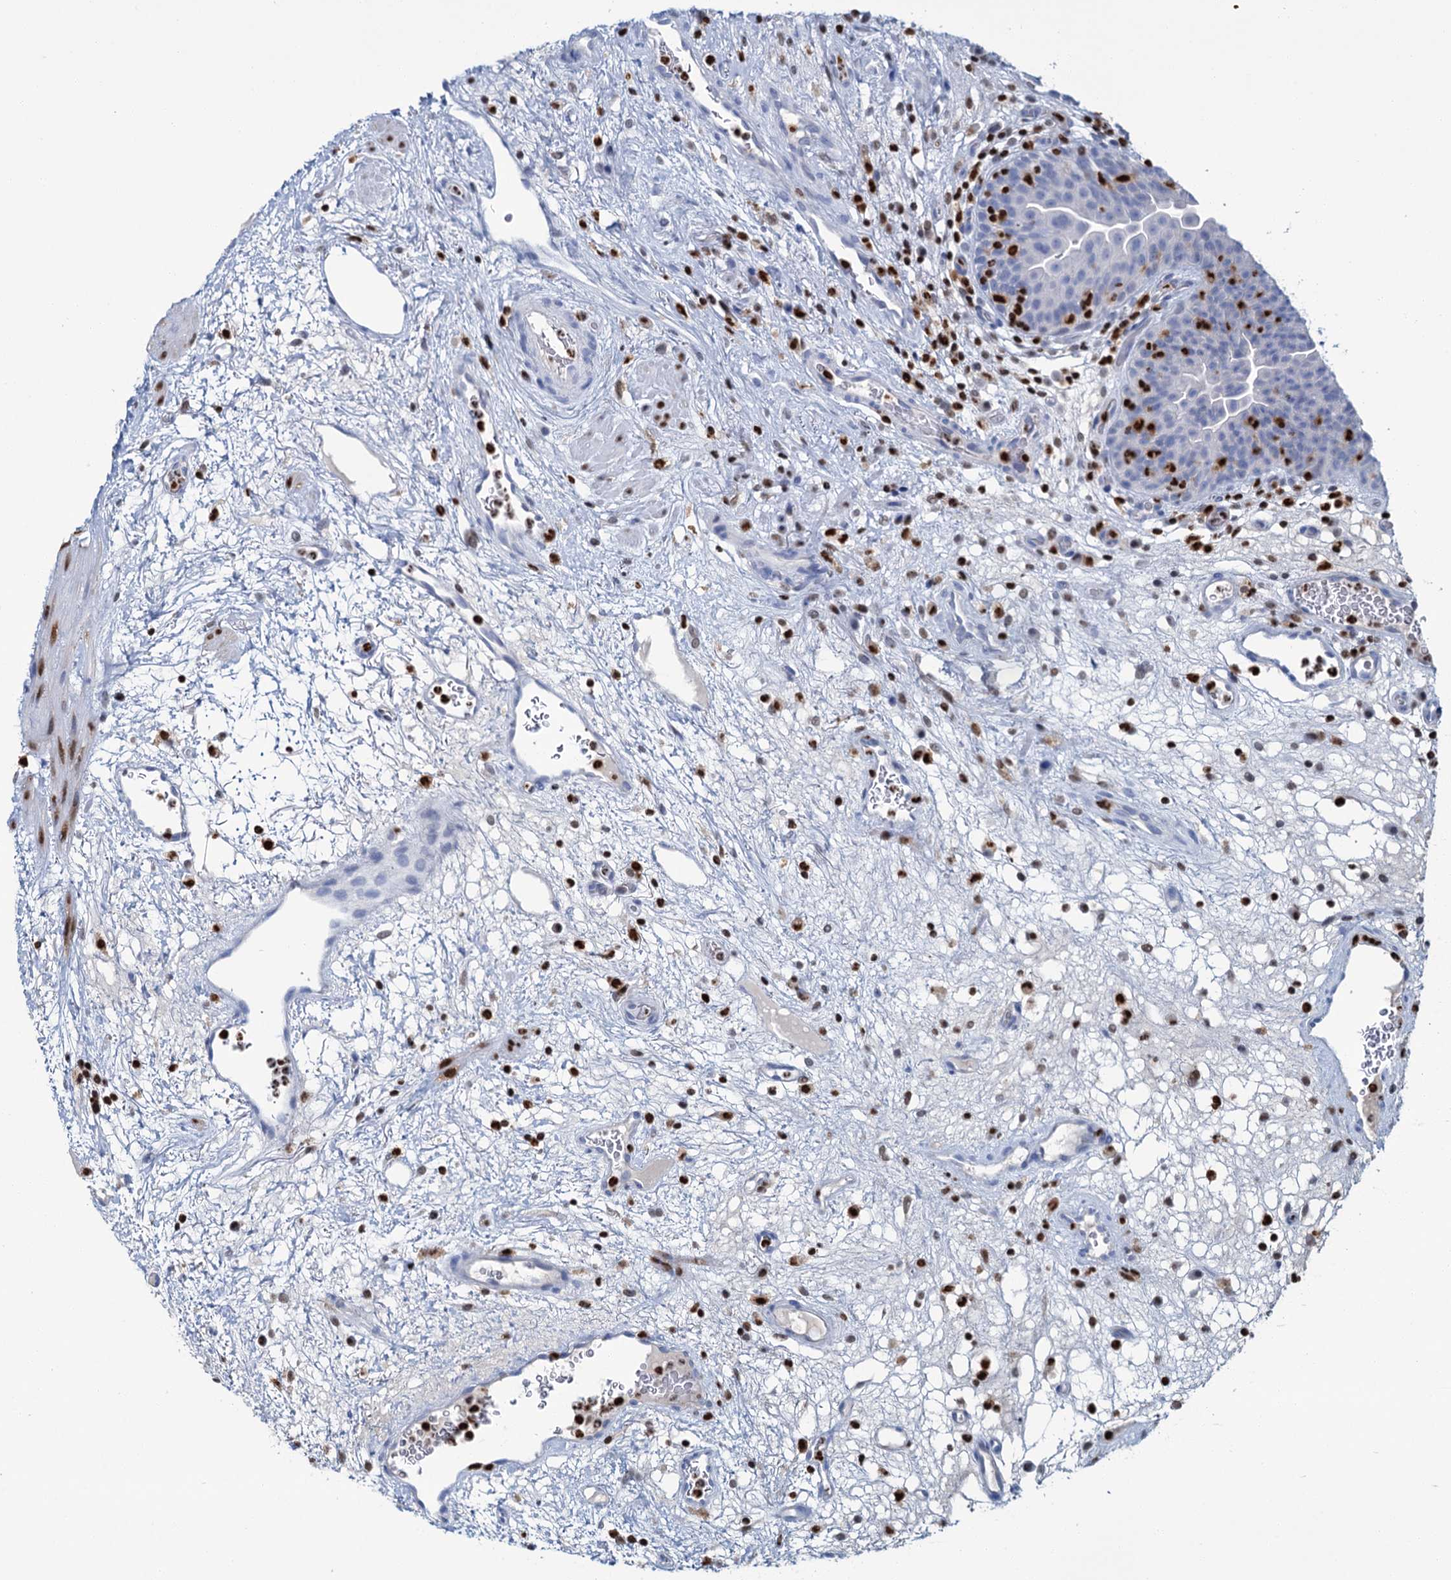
{"staining": {"intensity": "negative", "quantity": "none", "location": "none"}, "tissue": "urinary bladder", "cell_type": "Urothelial cells", "image_type": "normal", "snomed": [{"axis": "morphology", "description": "Normal tissue, NOS"}, {"axis": "topography", "description": "Urinary bladder"}], "caption": "Human urinary bladder stained for a protein using immunohistochemistry exhibits no staining in urothelial cells.", "gene": "CELF2", "patient": {"sex": "male", "age": 71}}